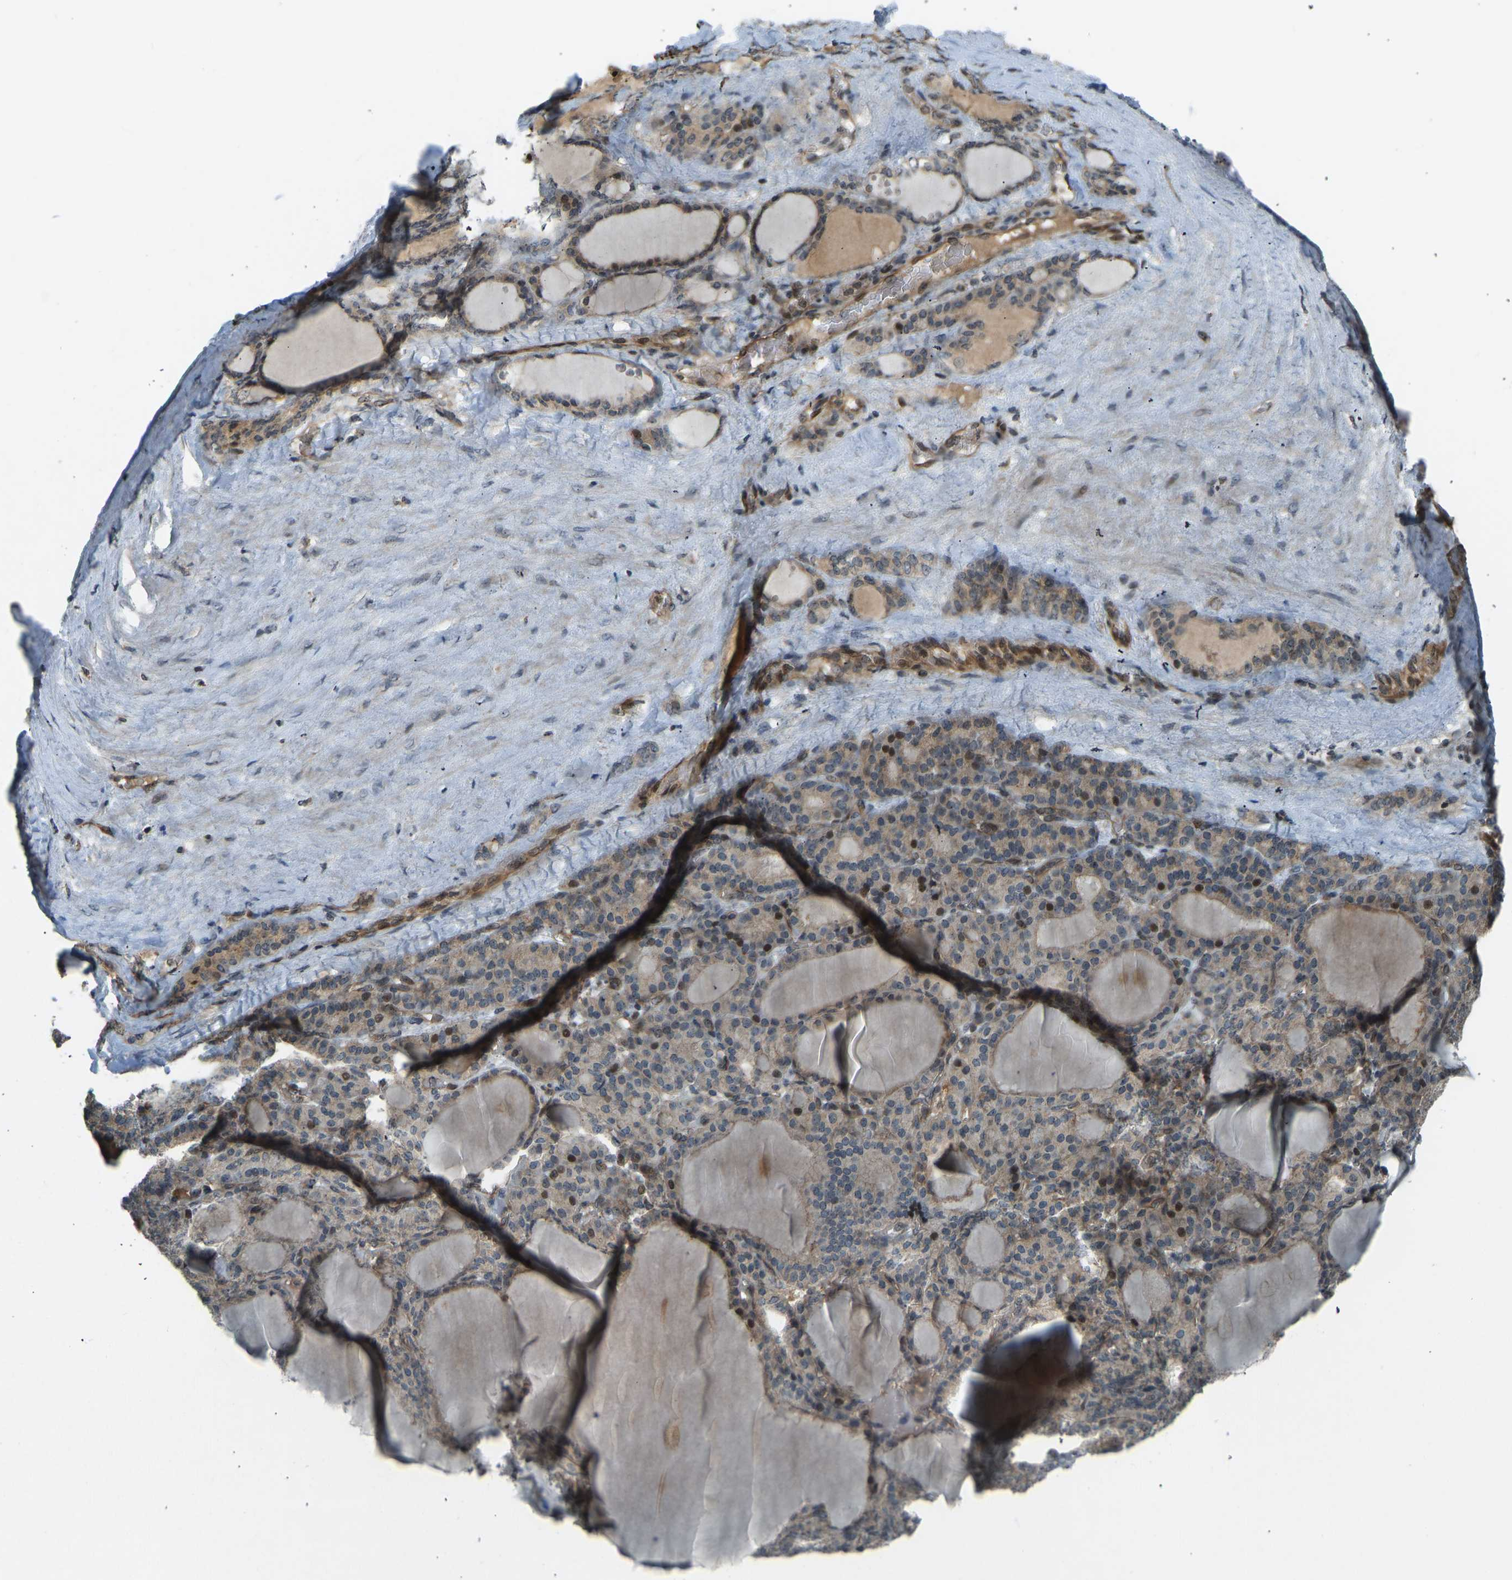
{"staining": {"intensity": "moderate", "quantity": ">75%", "location": "cytoplasmic/membranous,nuclear"}, "tissue": "thyroid gland", "cell_type": "Glandular cells", "image_type": "normal", "snomed": [{"axis": "morphology", "description": "Normal tissue, NOS"}, {"axis": "topography", "description": "Thyroid gland"}], "caption": "Protein analysis of unremarkable thyroid gland exhibits moderate cytoplasmic/membranous,nuclear expression in about >75% of glandular cells.", "gene": "SVOPL", "patient": {"sex": "female", "age": 28}}